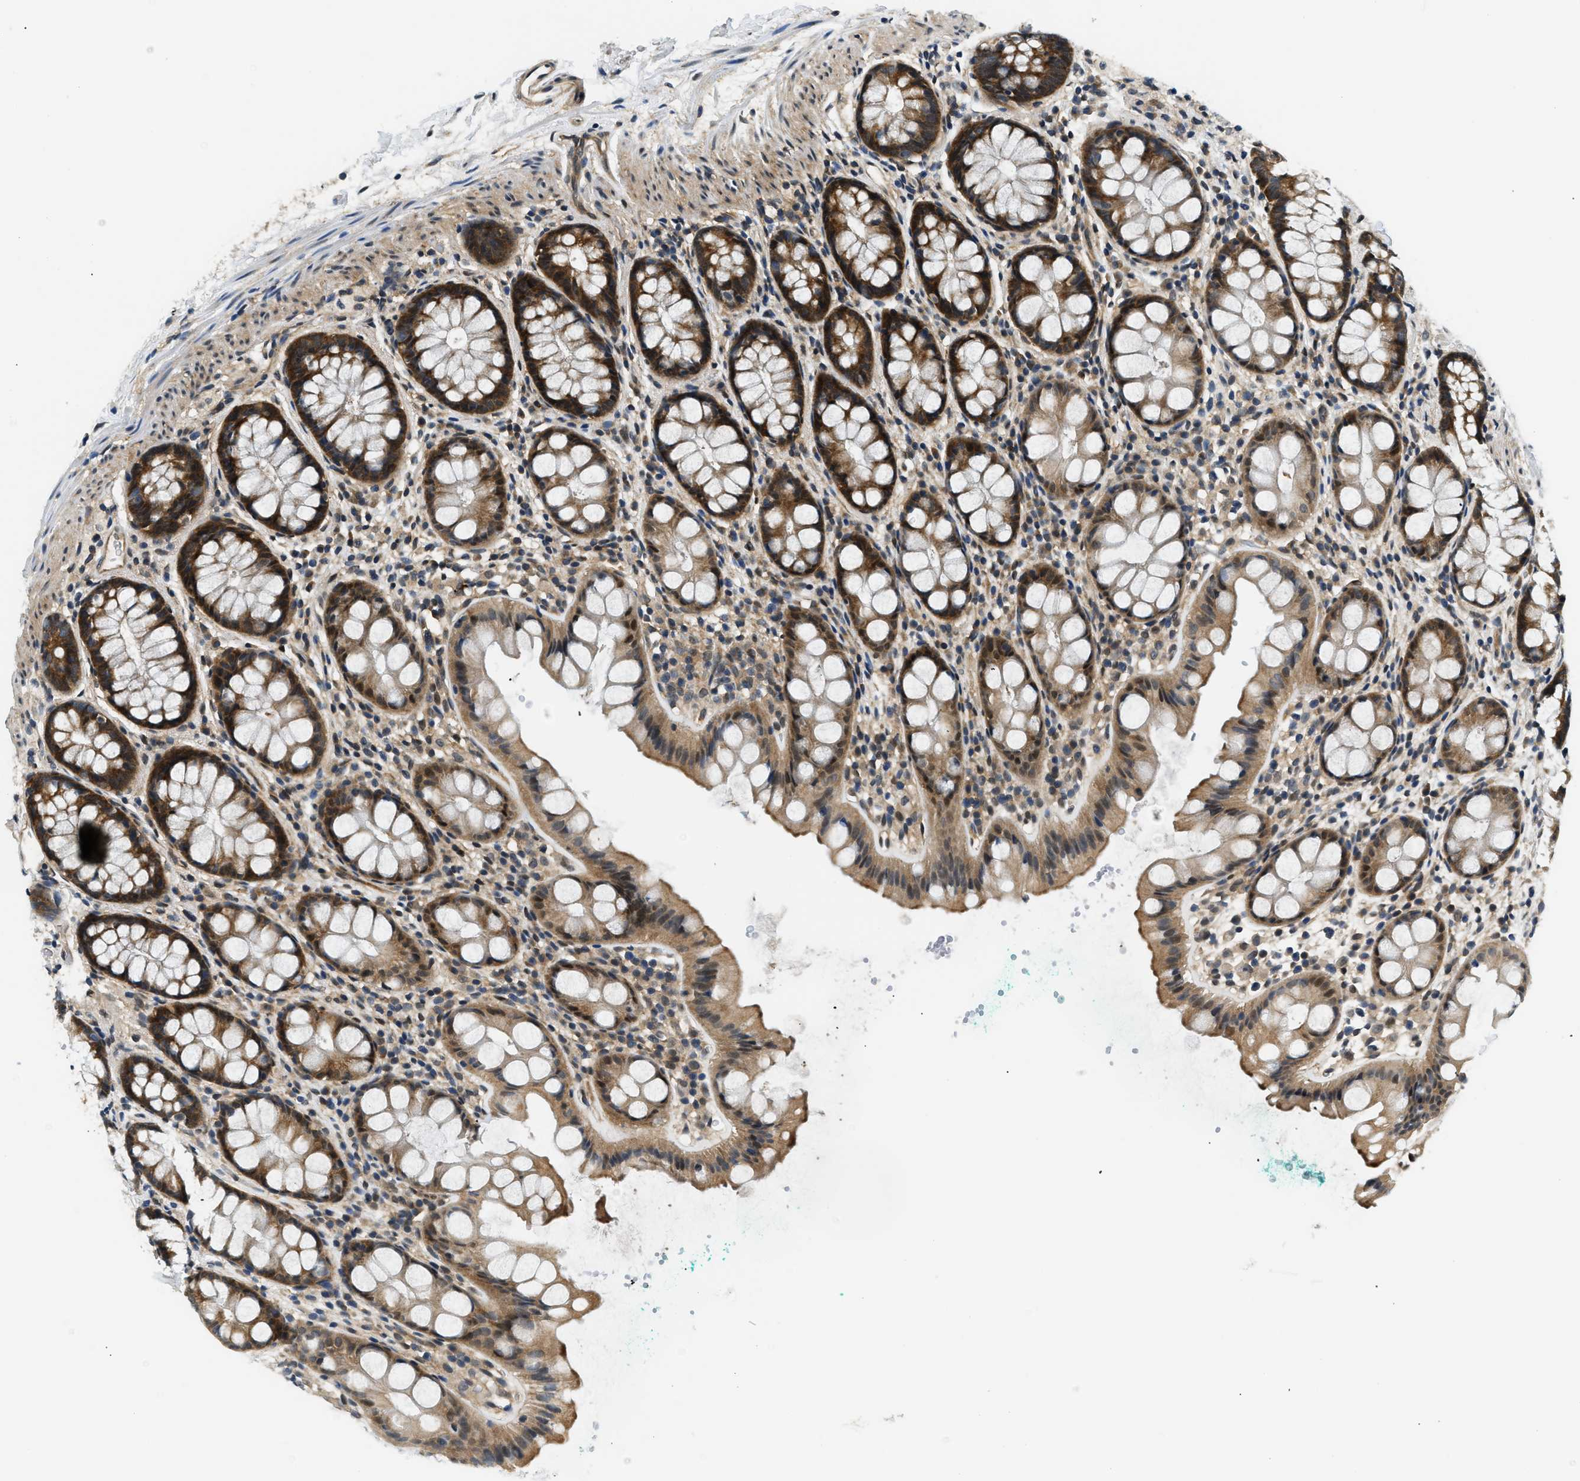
{"staining": {"intensity": "strong", "quantity": ">75%", "location": "cytoplasmic/membranous"}, "tissue": "rectum", "cell_type": "Glandular cells", "image_type": "normal", "snomed": [{"axis": "morphology", "description": "Normal tissue, NOS"}, {"axis": "topography", "description": "Rectum"}], "caption": "Immunohistochemistry (IHC) photomicrograph of unremarkable rectum stained for a protein (brown), which exhibits high levels of strong cytoplasmic/membranous expression in approximately >75% of glandular cells.", "gene": "SMAD4", "patient": {"sex": "female", "age": 65}}